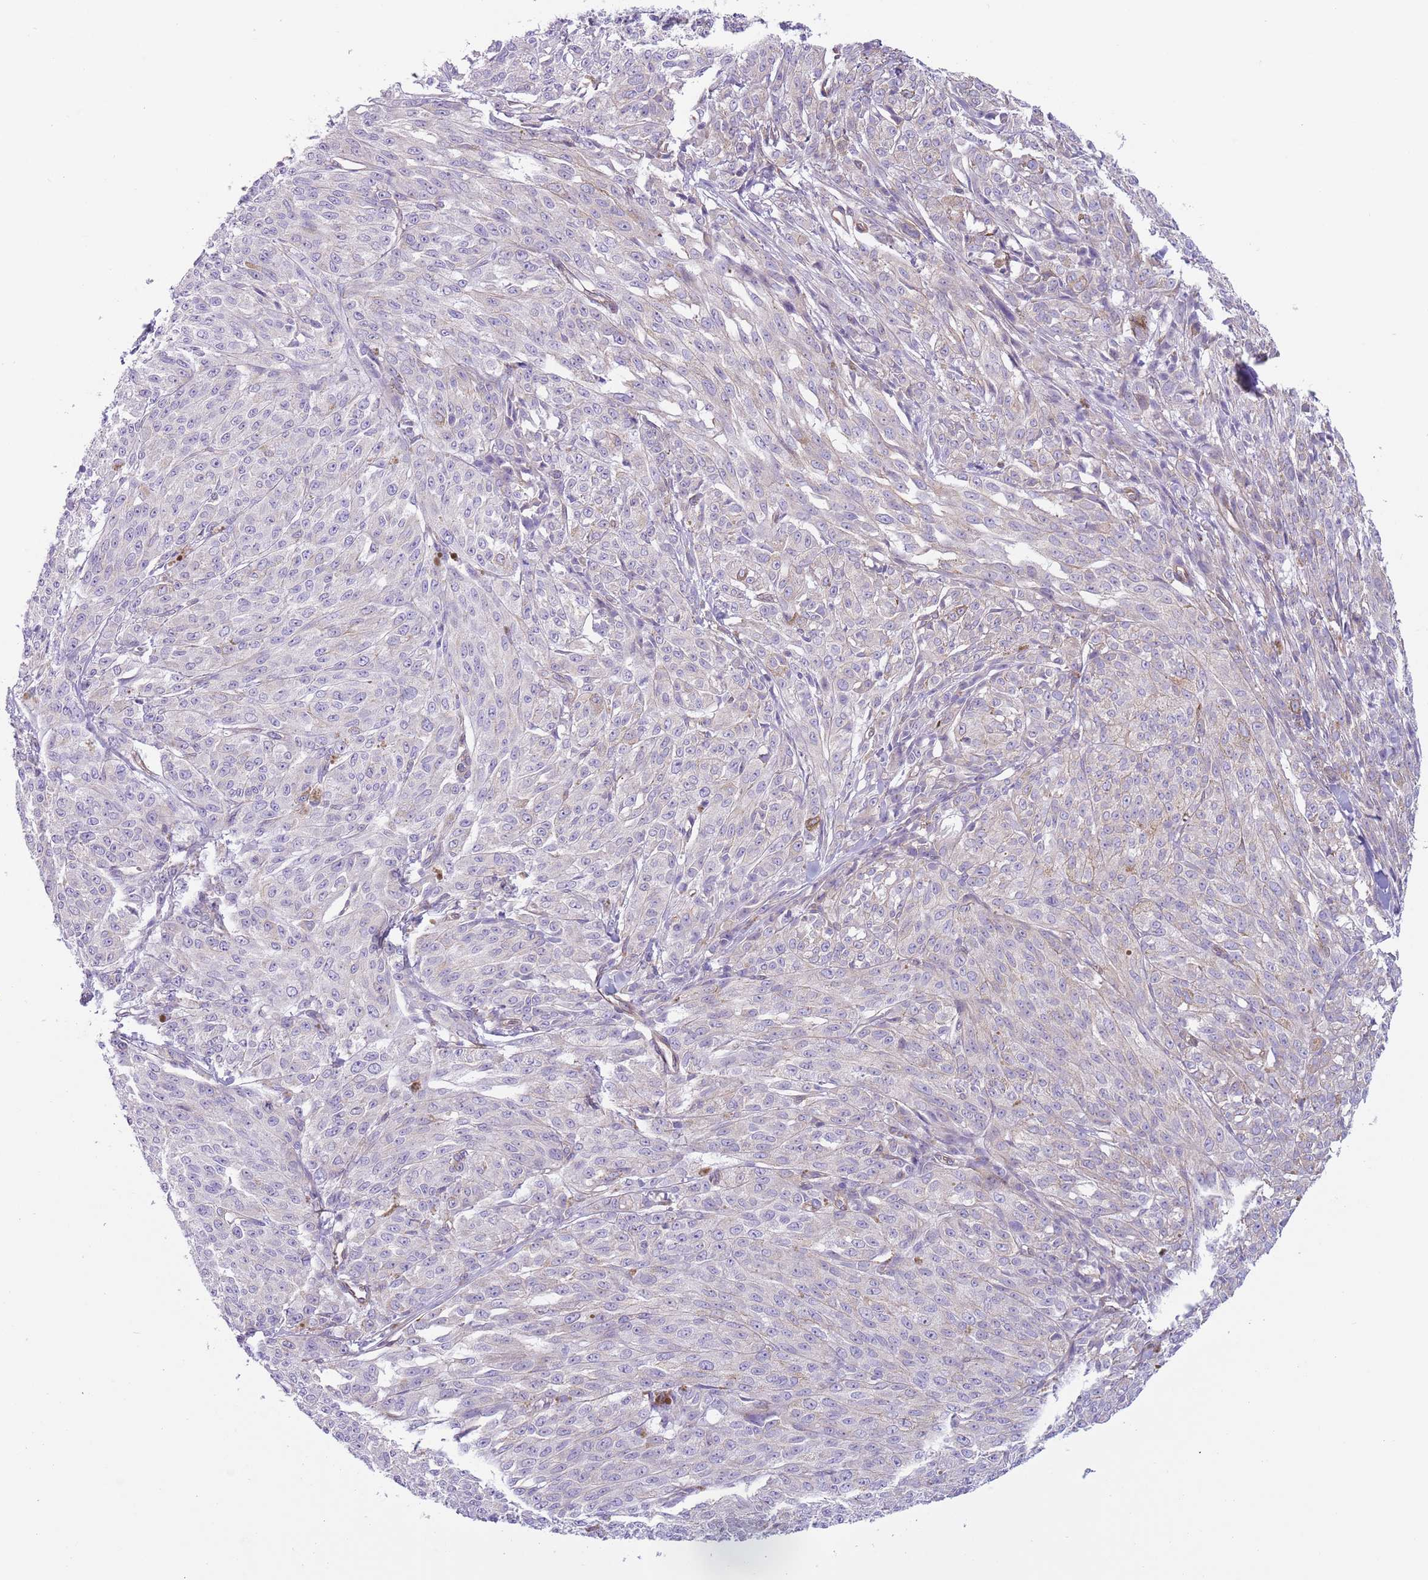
{"staining": {"intensity": "negative", "quantity": "none", "location": "none"}, "tissue": "melanoma", "cell_type": "Tumor cells", "image_type": "cancer", "snomed": [{"axis": "morphology", "description": "Malignant melanoma, NOS"}, {"axis": "topography", "description": "Skin"}], "caption": "Histopathology image shows no protein staining in tumor cells of melanoma tissue.", "gene": "RBP3", "patient": {"sex": "female", "age": 52}}